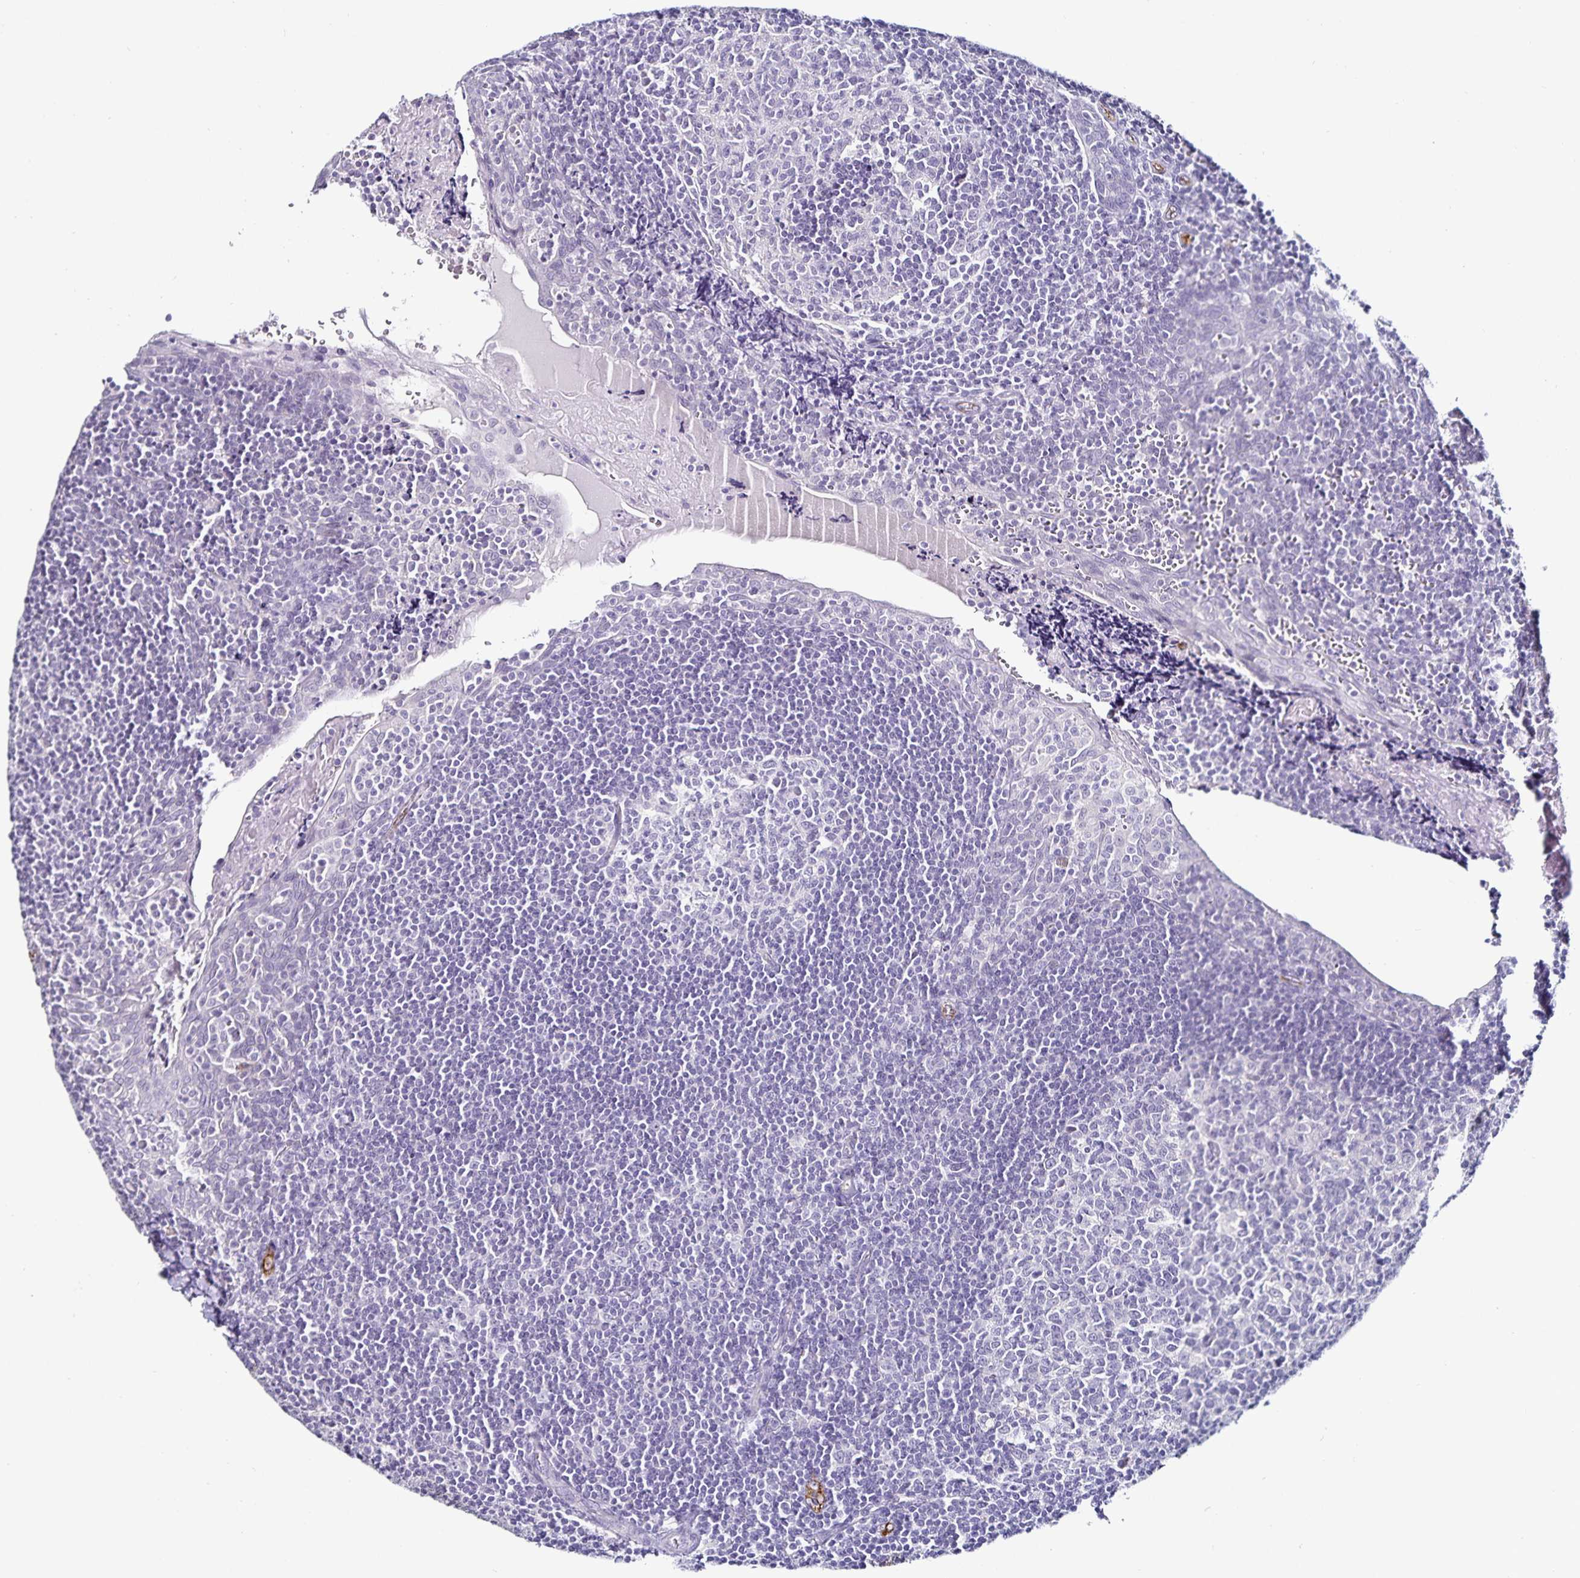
{"staining": {"intensity": "negative", "quantity": "none", "location": "none"}, "tissue": "tonsil", "cell_type": "Germinal center cells", "image_type": "normal", "snomed": [{"axis": "morphology", "description": "Normal tissue, NOS"}, {"axis": "morphology", "description": "Inflammation, NOS"}, {"axis": "topography", "description": "Tonsil"}], "caption": "This is an immunohistochemistry histopathology image of normal human tonsil. There is no expression in germinal center cells.", "gene": "TSPAN7", "patient": {"sex": "female", "age": 31}}